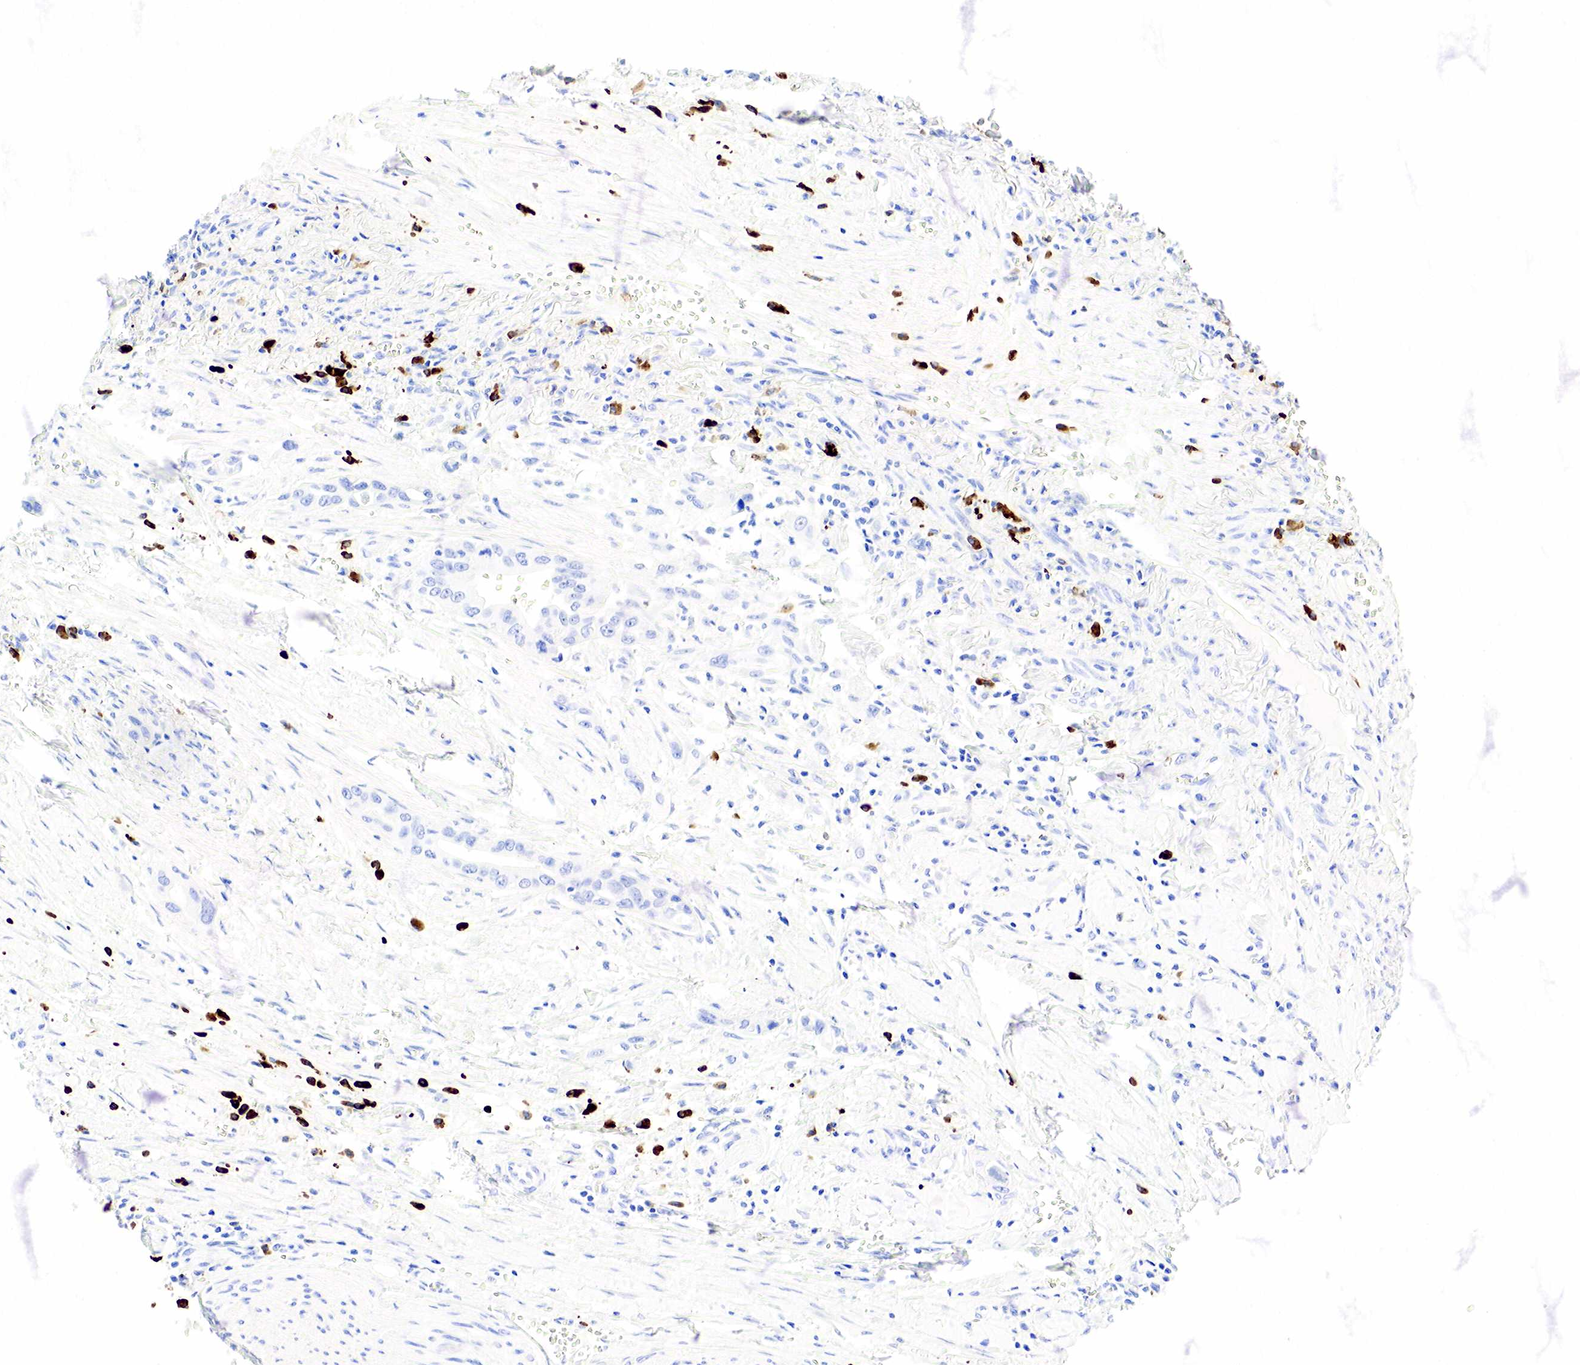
{"staining": {"intensity": "negative", "quantity": "none", "location": "none"}, "tissue": "pancreatic cancer", "cell_type": "Tumor cells", "image_type": "cancer", "snomed": [{"axis": "morphology", "description": "Adenocarcinoma, NOS"}, {"axis": "topography", "description": "Pancreas"}], "caption": "IHC histopathology image of neoplastic tissue: human pancreatic cancer (adenocarcinoma) stained with DAB (3,3'-diaminobenzidine) demonstrates no significant protein positivity in tumor cells.", "gene": "CD79A", "patient": {"sex": "male", "age": 69}}